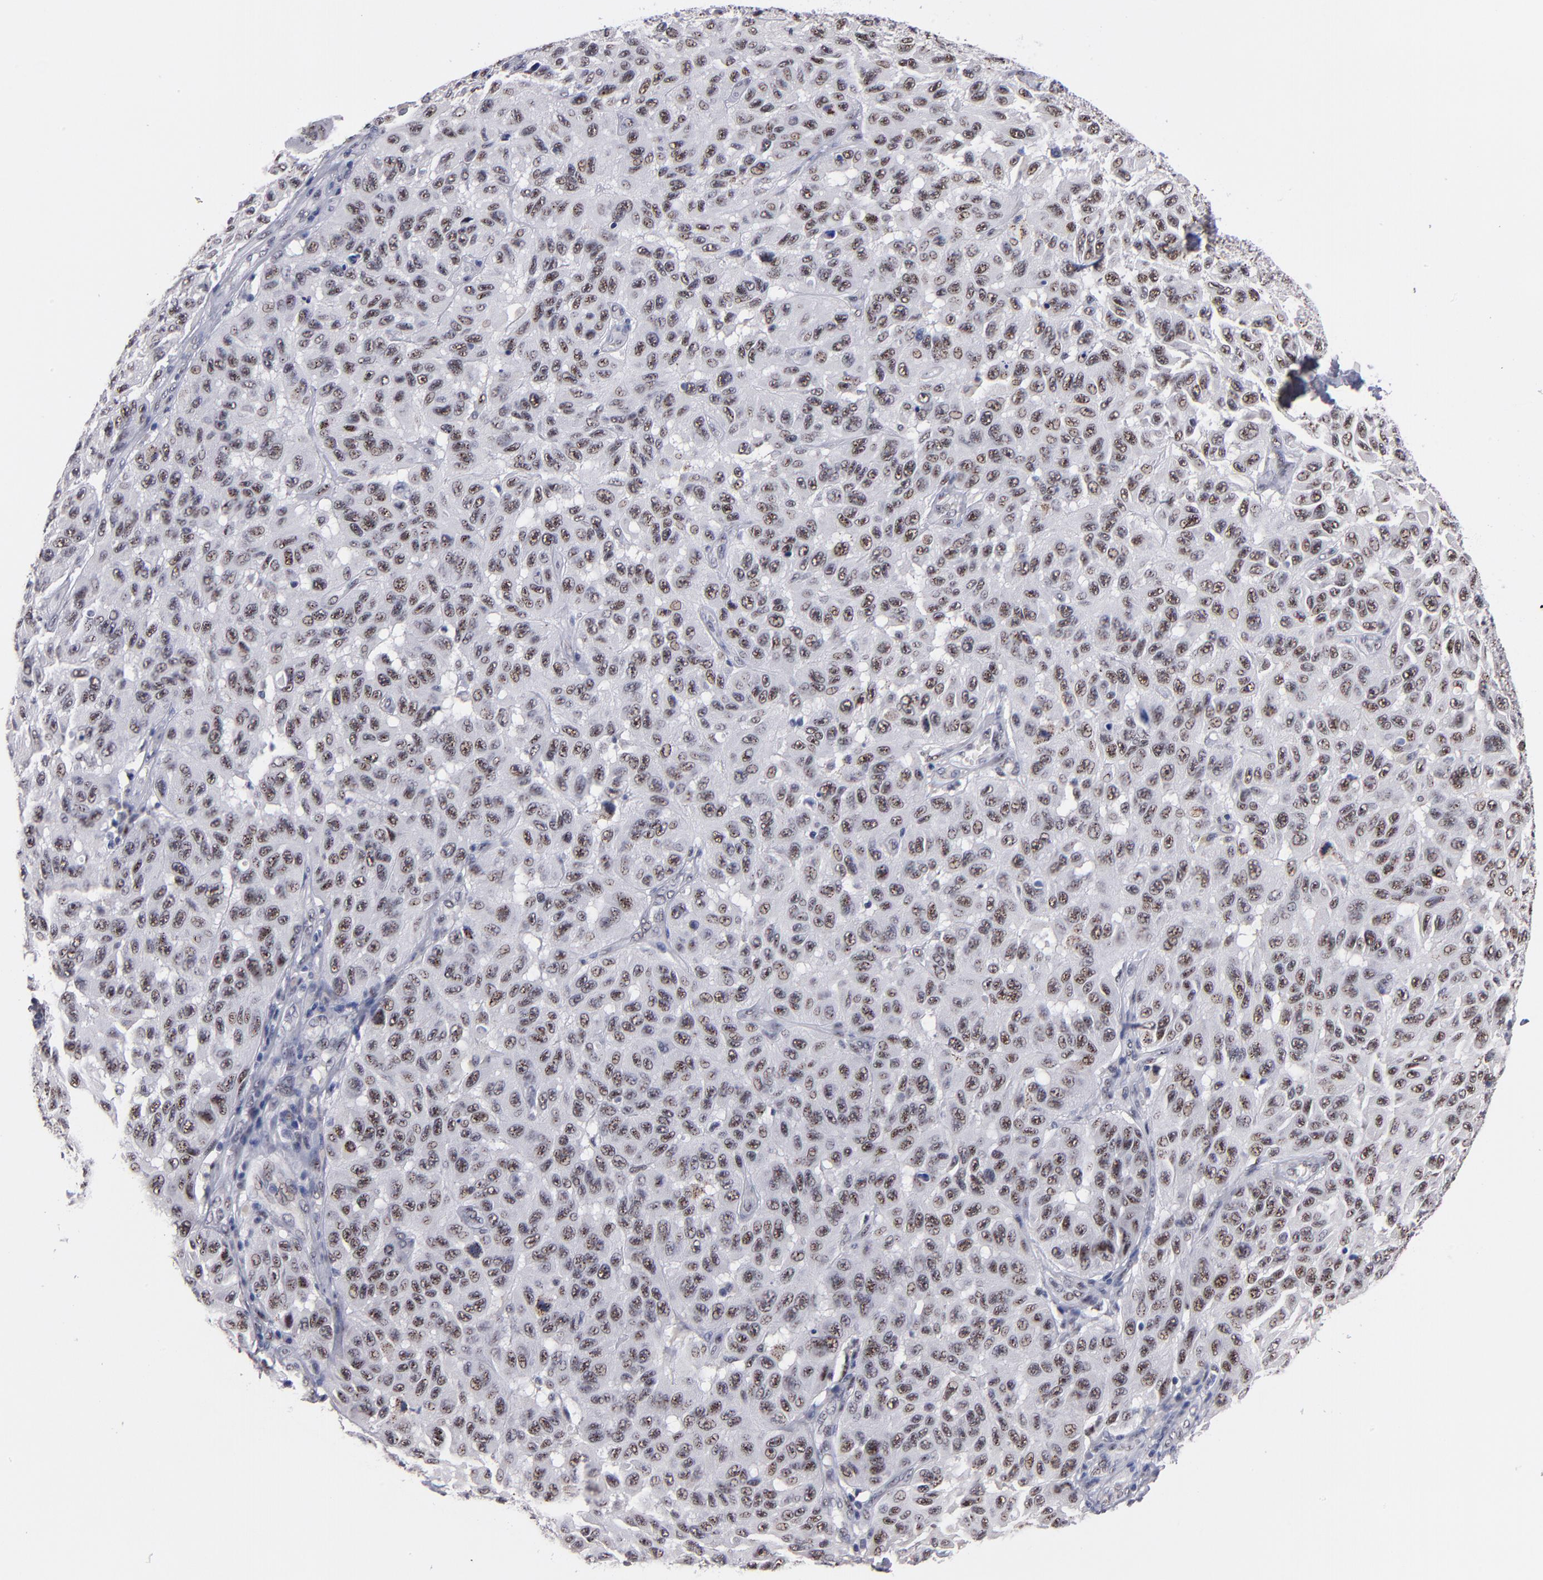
{"staining": {"intensity": "moderate", "quantity": ">75%", "location": "nuclear"}, "tissue": "melanoma", "cell_type": "Tumor cells", "image_type": "cancer", "snomed": [{"axis": "morphology", "description": "Malignant melanoma, NOS"}, {"axis": "topography", "description": "Skin"}], "caption": "Immunohistochemical staining of human melanoma demonstrates medium levels of moderate nuclear protein positivity in about >75% of tumor cells.", "gene": "RAF1", "patient": {"sex": "male", "age": 30}}